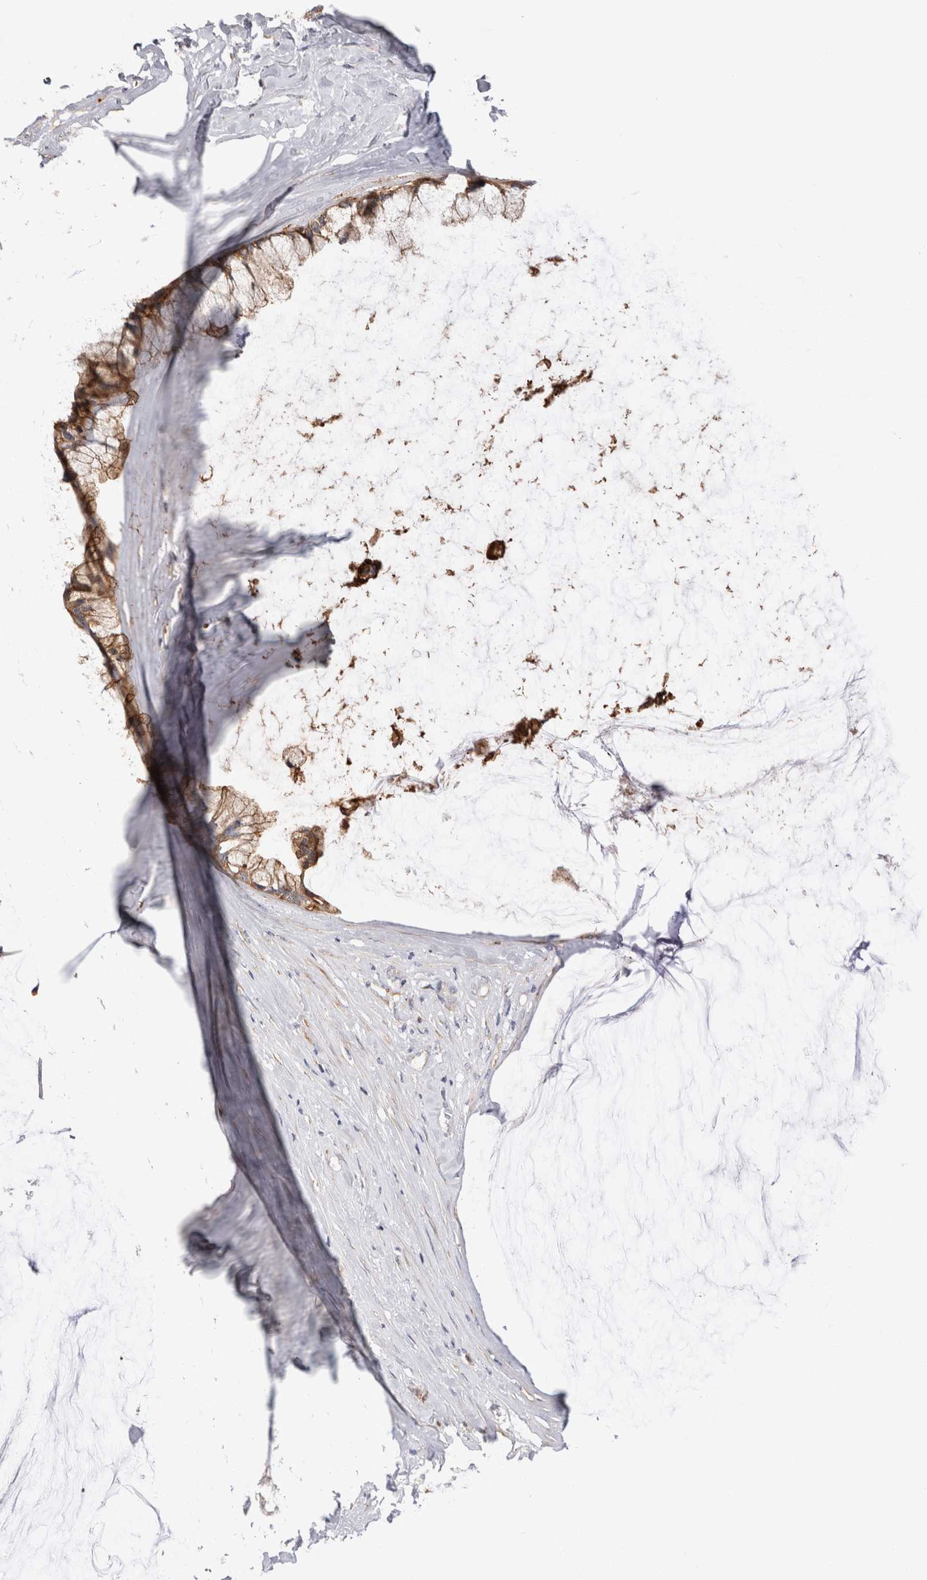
{"staining": {"intensity": "moderate", "quantity": ">75%", "location": "cytoplasmic/membranous"}, "tissue": "ovarian cancer", "cell_type": "Tumor cells", "image_type": "cancer", "snomed": [{"axis": "morphology", "description": "Cystadenocarcinoma, mucinous, NOS"}, {"axis": "topography", "description": "Ovary"}], "caption": "A micrograph showing moderate cytoplasmic/membranous positivity in about >75% of tumor cells in ovarian cancer, as visualized by brown immunohistochemical staining.", "gene": "RAB11FIP1", "patient": {"sex": "female", "age": 39}}